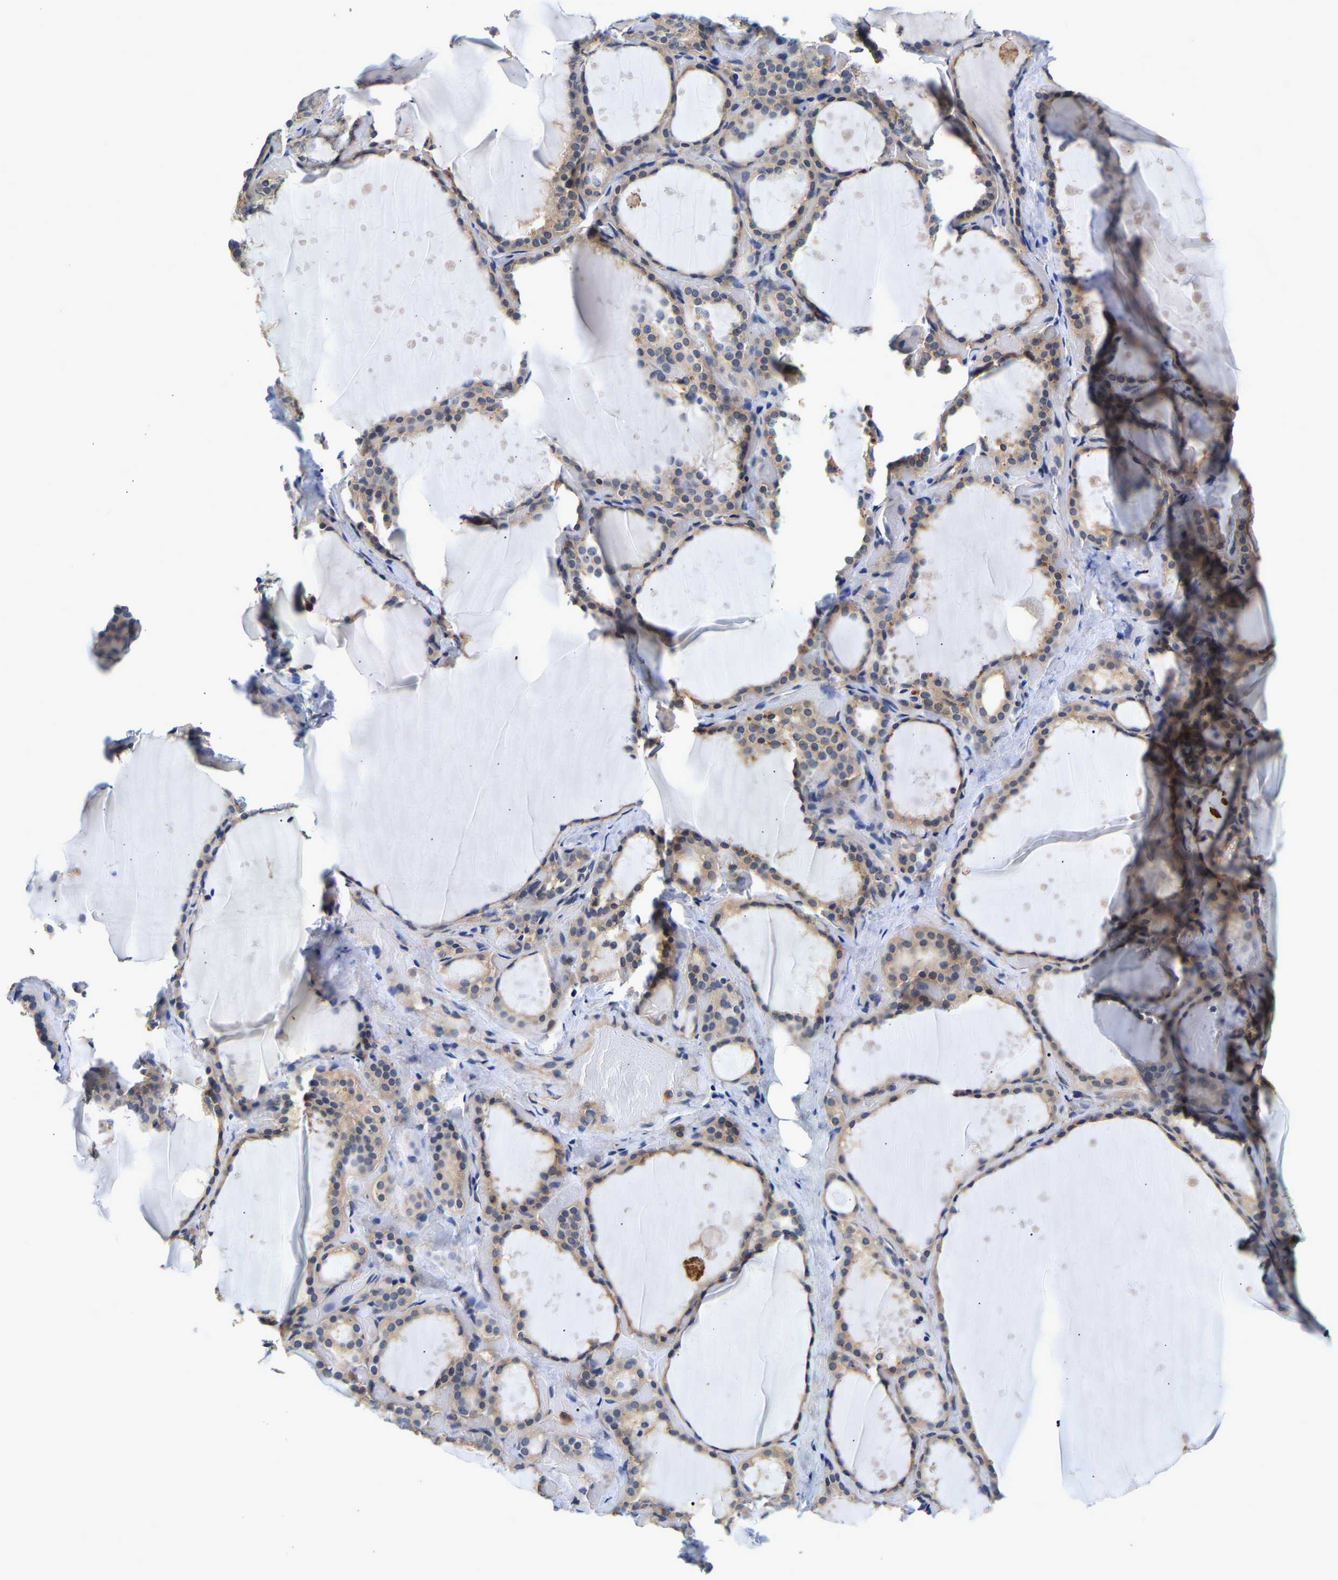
{"staining": {"intensity": "weak", "quantity": "25%-75%", "location": "cytoplasmic/membranous"}, "tissue": "thyroid gland", "cell_type": "Glandular cells", "image_type": "normal", "snomed": [{"axis": "morphology", "description": "Normal tissue, NOS"}, {"axis": "topography", "description": "Thyroid gland"}], "caption": "About 25%-75% of glandular cells in unremarkable human thyroid gland demonstrate weak cytoplasmic/membranous protein staining as visualized by brown immunohistochemical staining.", "gene": "CCDC6", "patient": {"sex": "female", "age": 44}}